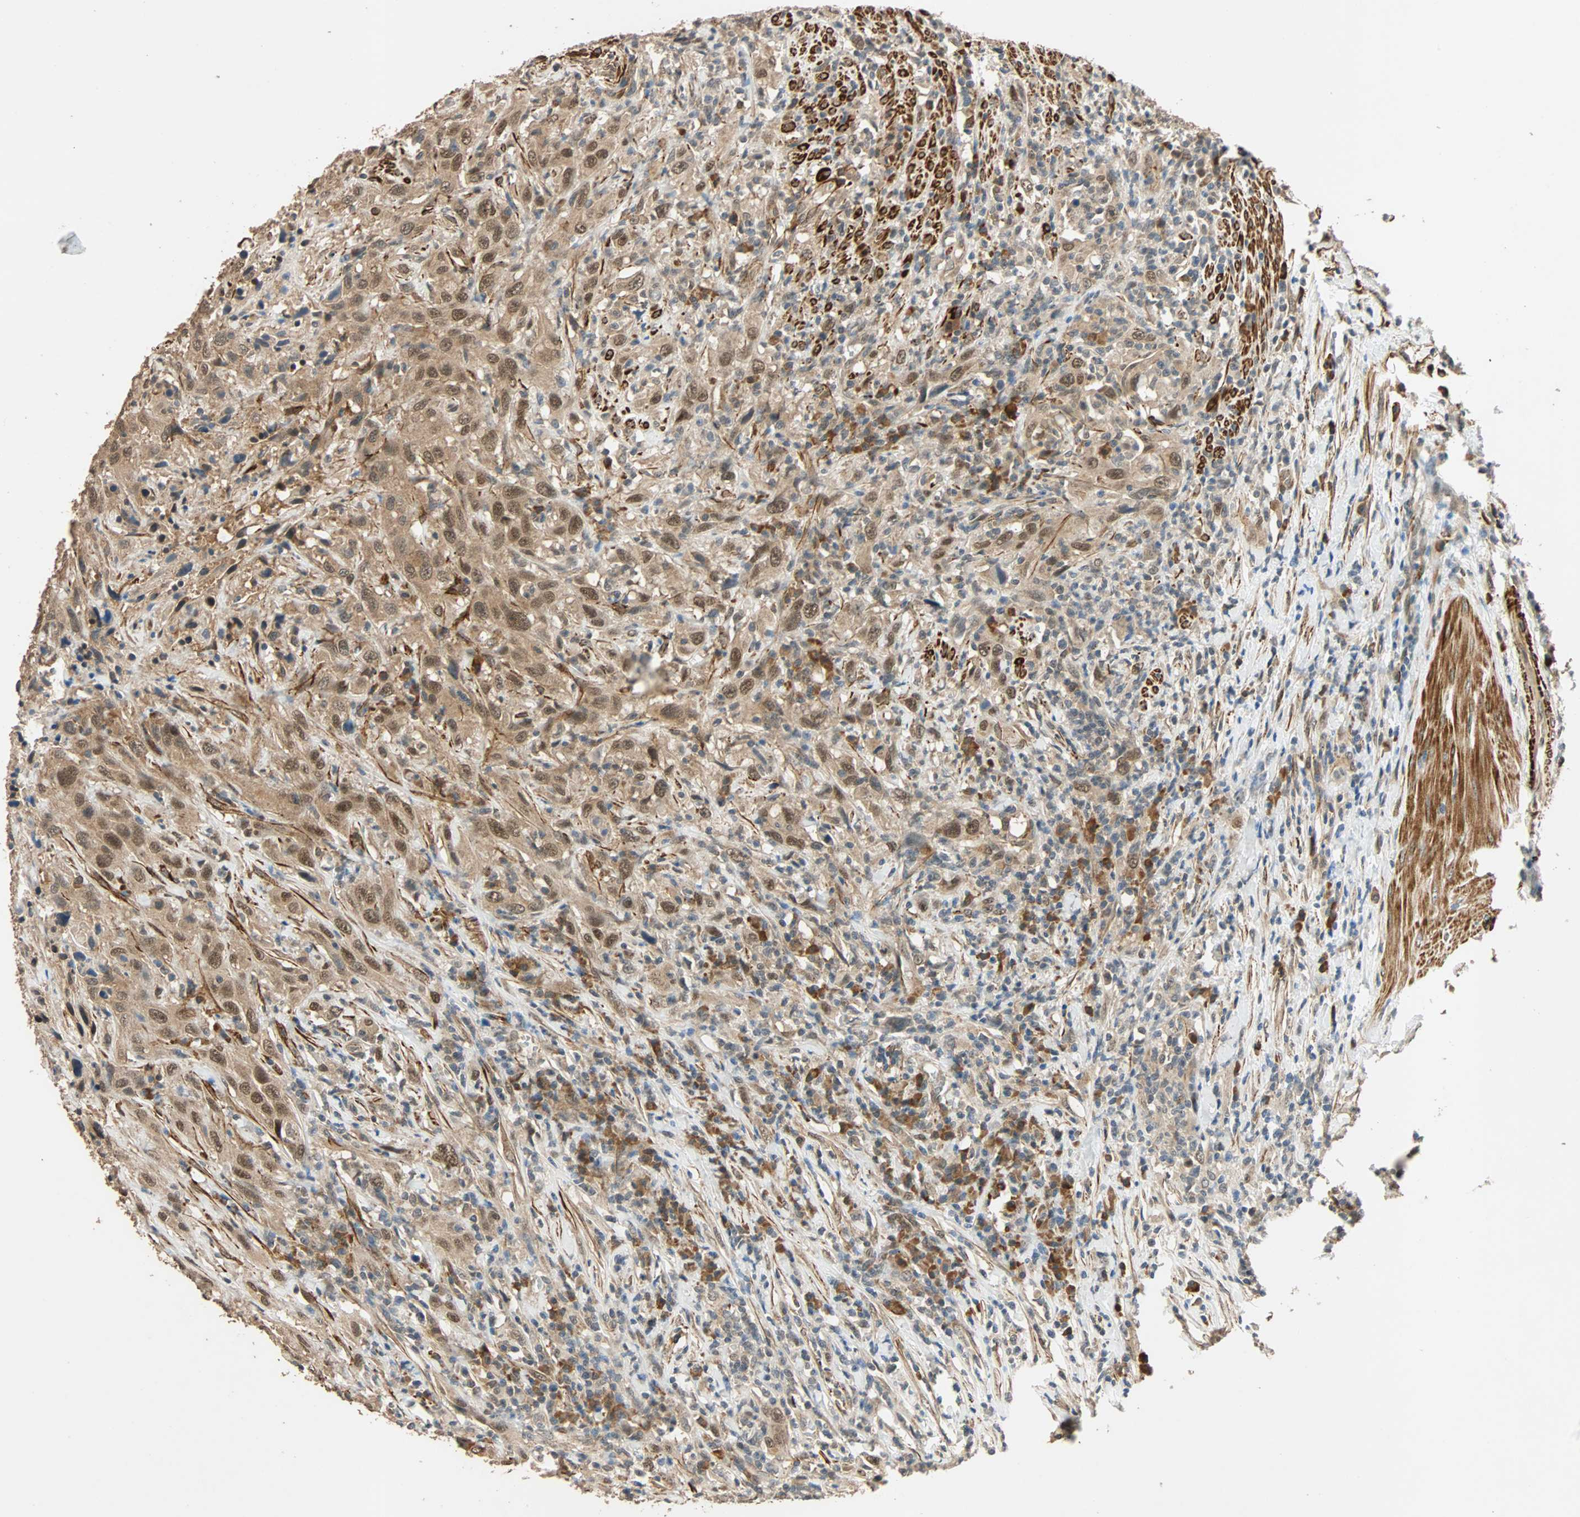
{"staining": {"intensity": "moderate", "quantity": "25%-75%", "location": "cytoplasmic/membranous,nuclear"}, "tissue": "urothelial cancer", "cell_type": "Tumor cells", "image_type": "cancer", "snomed": [{"axis": "morphology", "description": "Urothelial carcinoma, High grade"}, {"axis": "topography", "description": "Urinary bladder"}], "caption": "The micrograph demonstrates immunohistochemical staining of urothelial cancer. There is moderate cytoplasmic/membranous and nuclear positivity is seen in approximately 25%-75% of tumor cells.", "gene": "QSER1", "patient": {"sex": "male", "age": 61}}